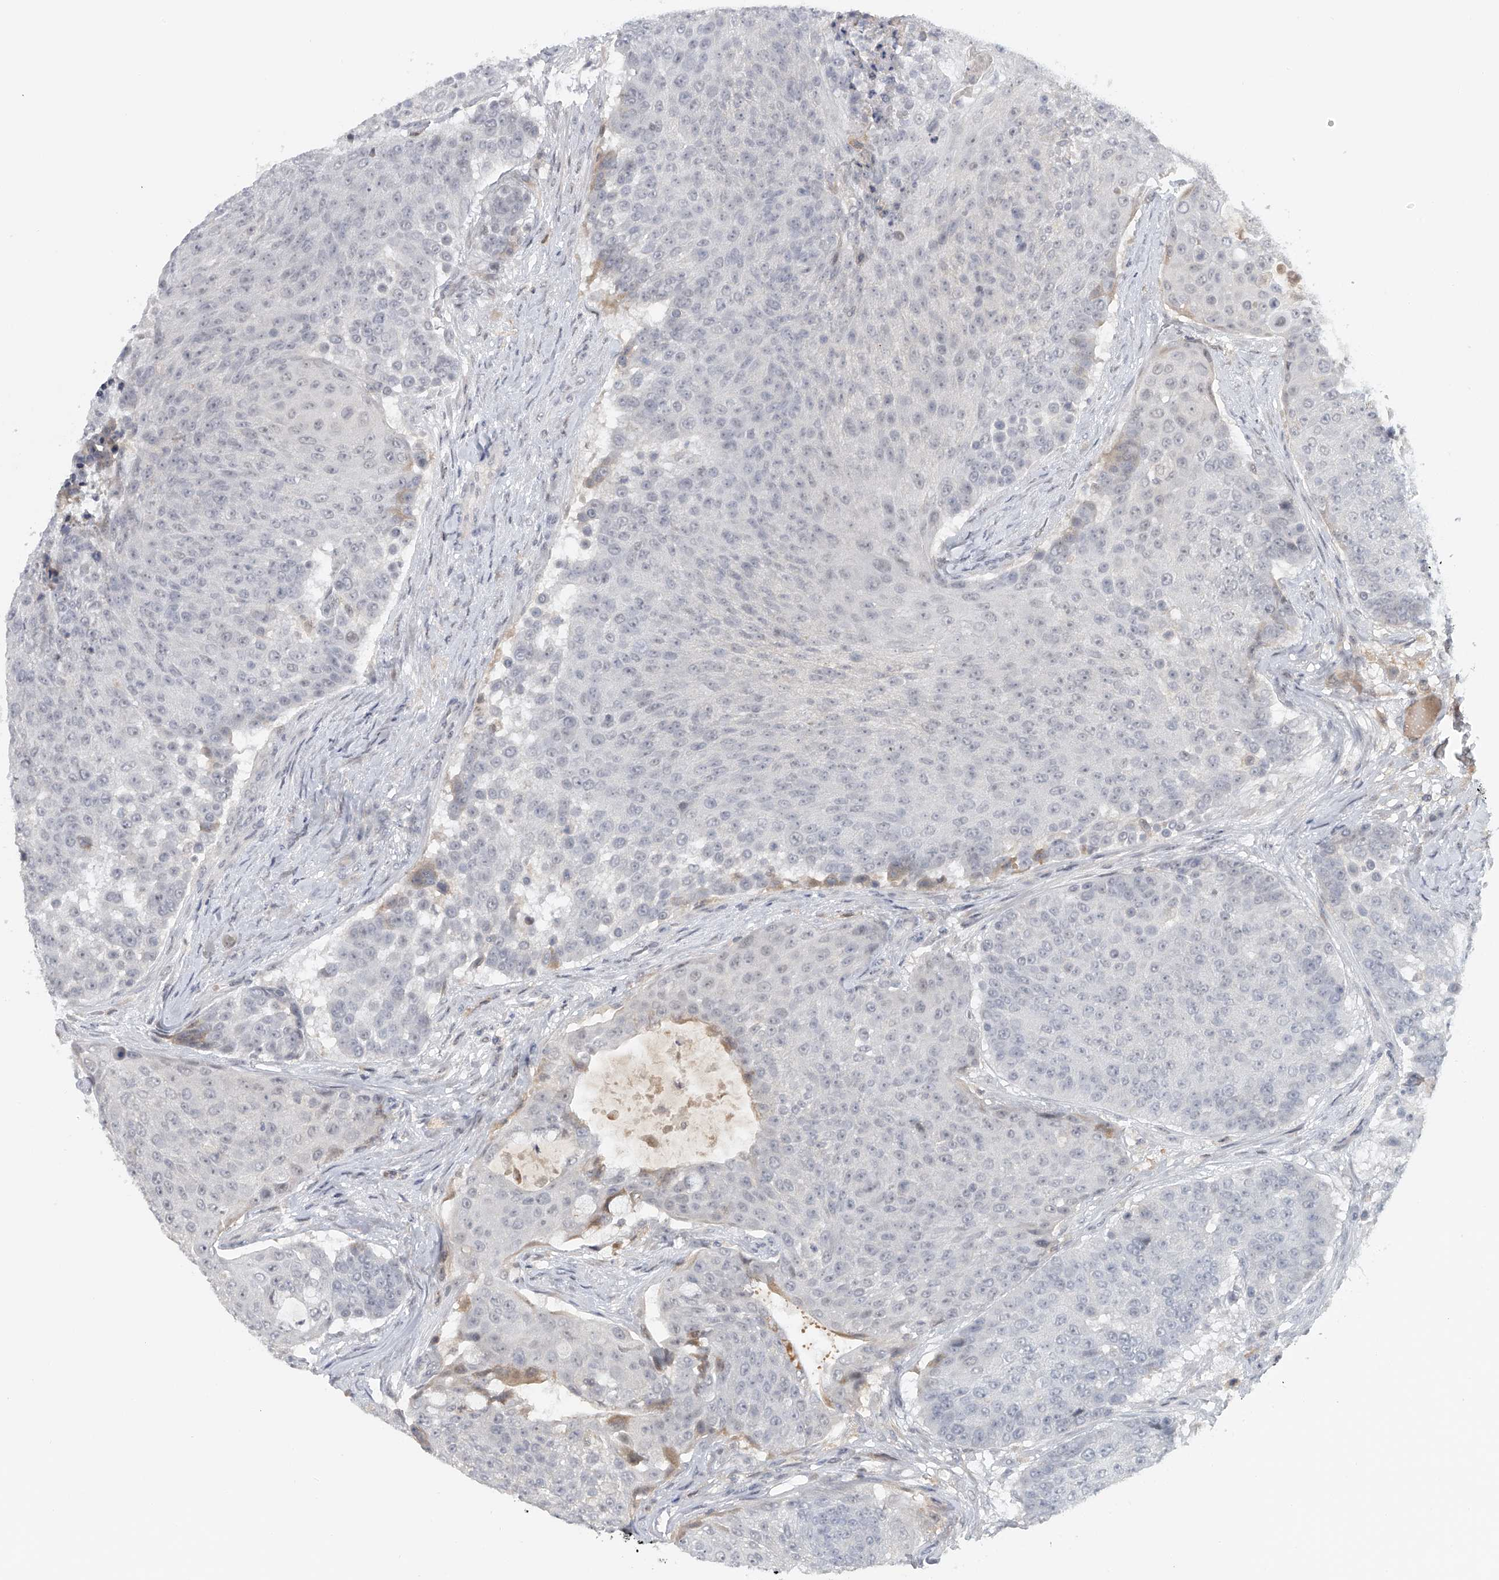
{"staining": {"intensity": "negative", "quantity": "none", "location": "none"}, "tissue": "urothelial cancer", "cell_type": "Tumor cells", "image_type": "cancer", "snomed": [{"axis": "morphology", "description": "Urothelial carcinoma, High grade"}, {"axis": "topography", "description": "Urinary bladder"}], "caption": "Image shows no significant protein staining in tumor cells of urothelial carcinoma (high-grade).", "gene": "DDX43", "patient": {"sex": "female", "age": 63}}